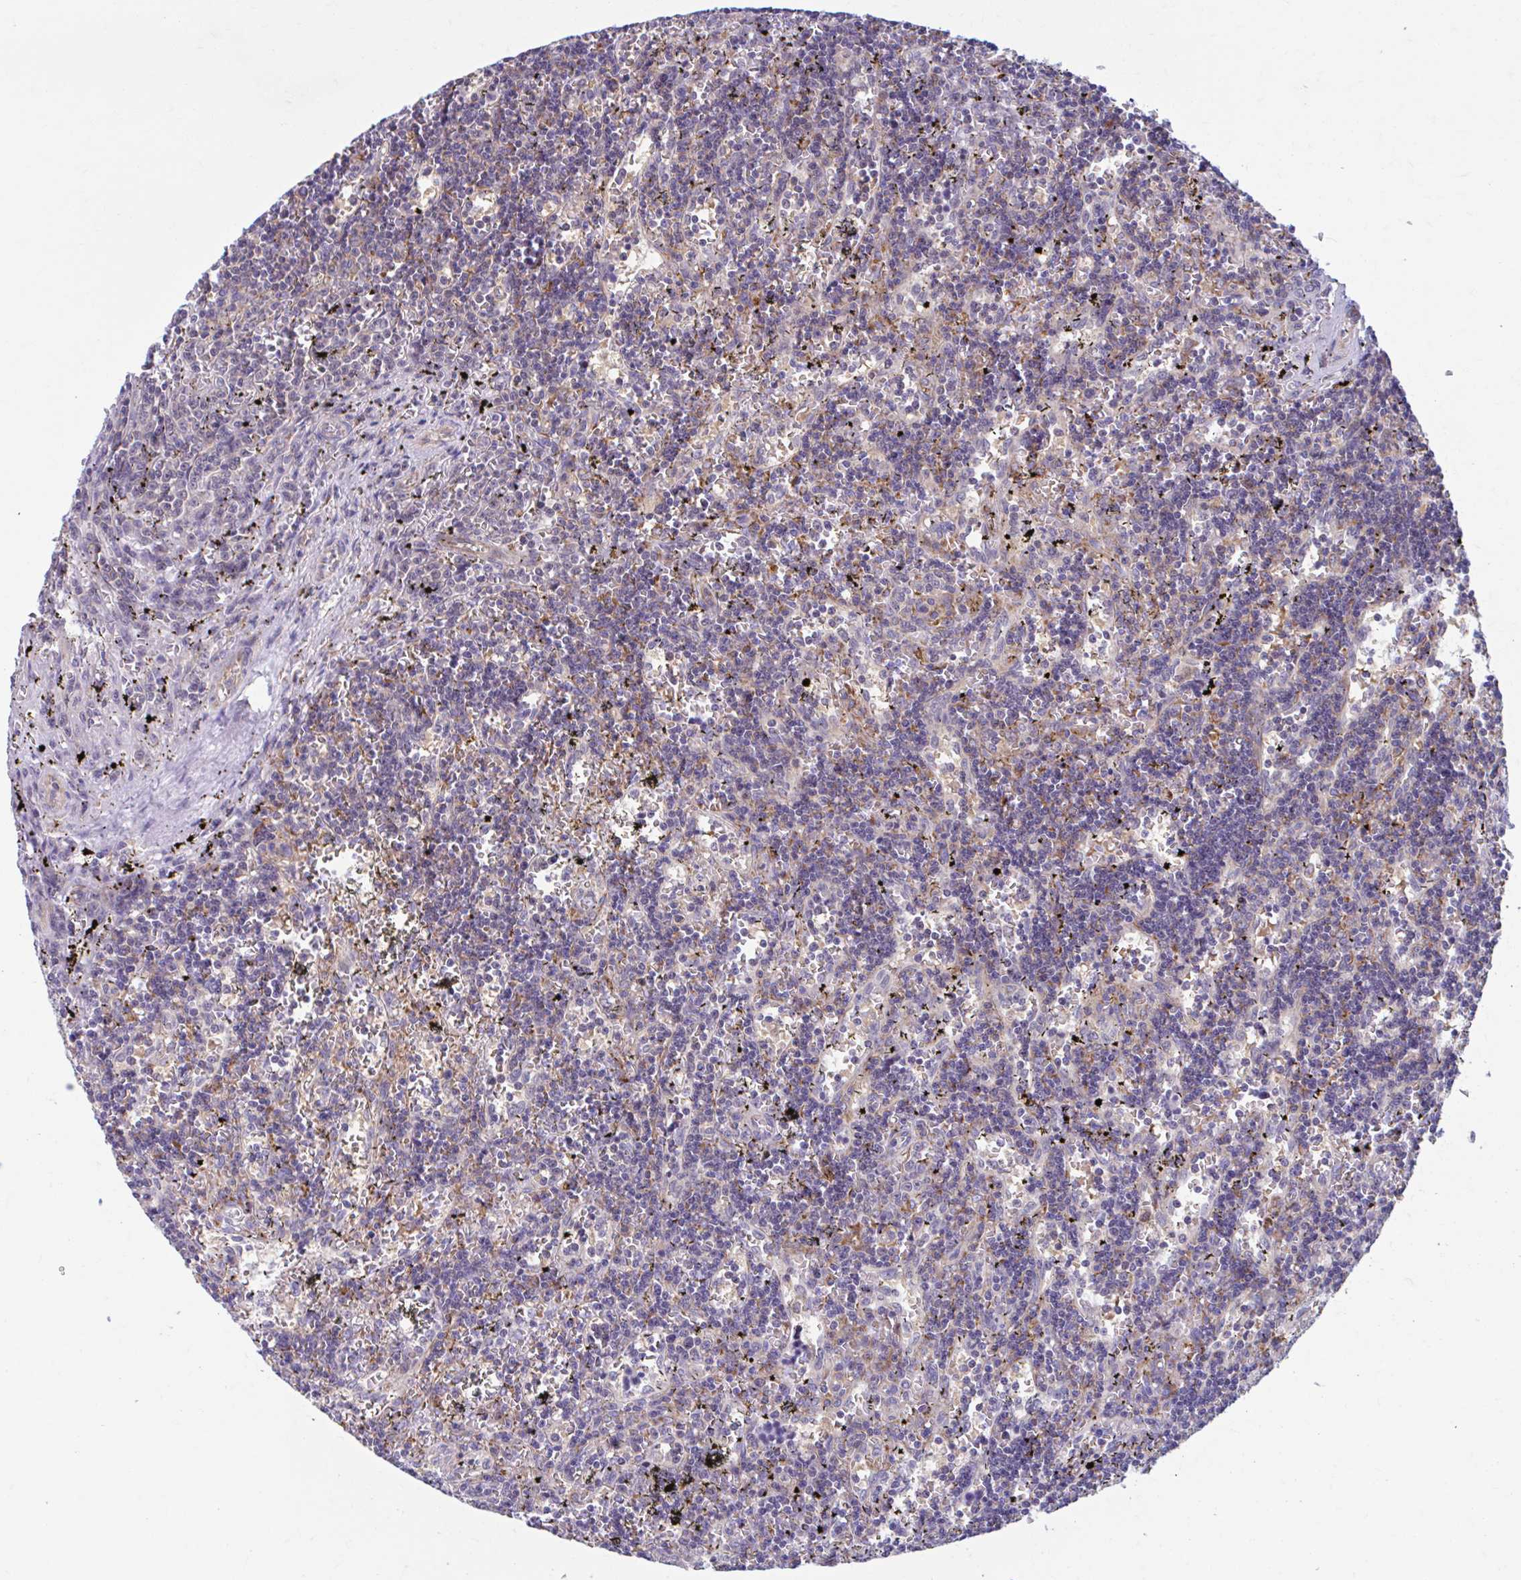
{"staining": {"intensity": "negative", "quantity": "none", "location": "none"}, "tissue": "lymphoma", "cell_type": "Tumor cells", "image_type": "cancer", "snomed": [{"axis": "morphology", "description": "Malignant lymphoma, non-Hodgkin's type, Low grade"}, {"axis": "topography", "description": "Spleen"}], "caption": "The histopathology image reveals no significant staining in tumor cells of lymphoma.", "gene": "ADAT3", "patient": {"sex": "male", "age": 60}}